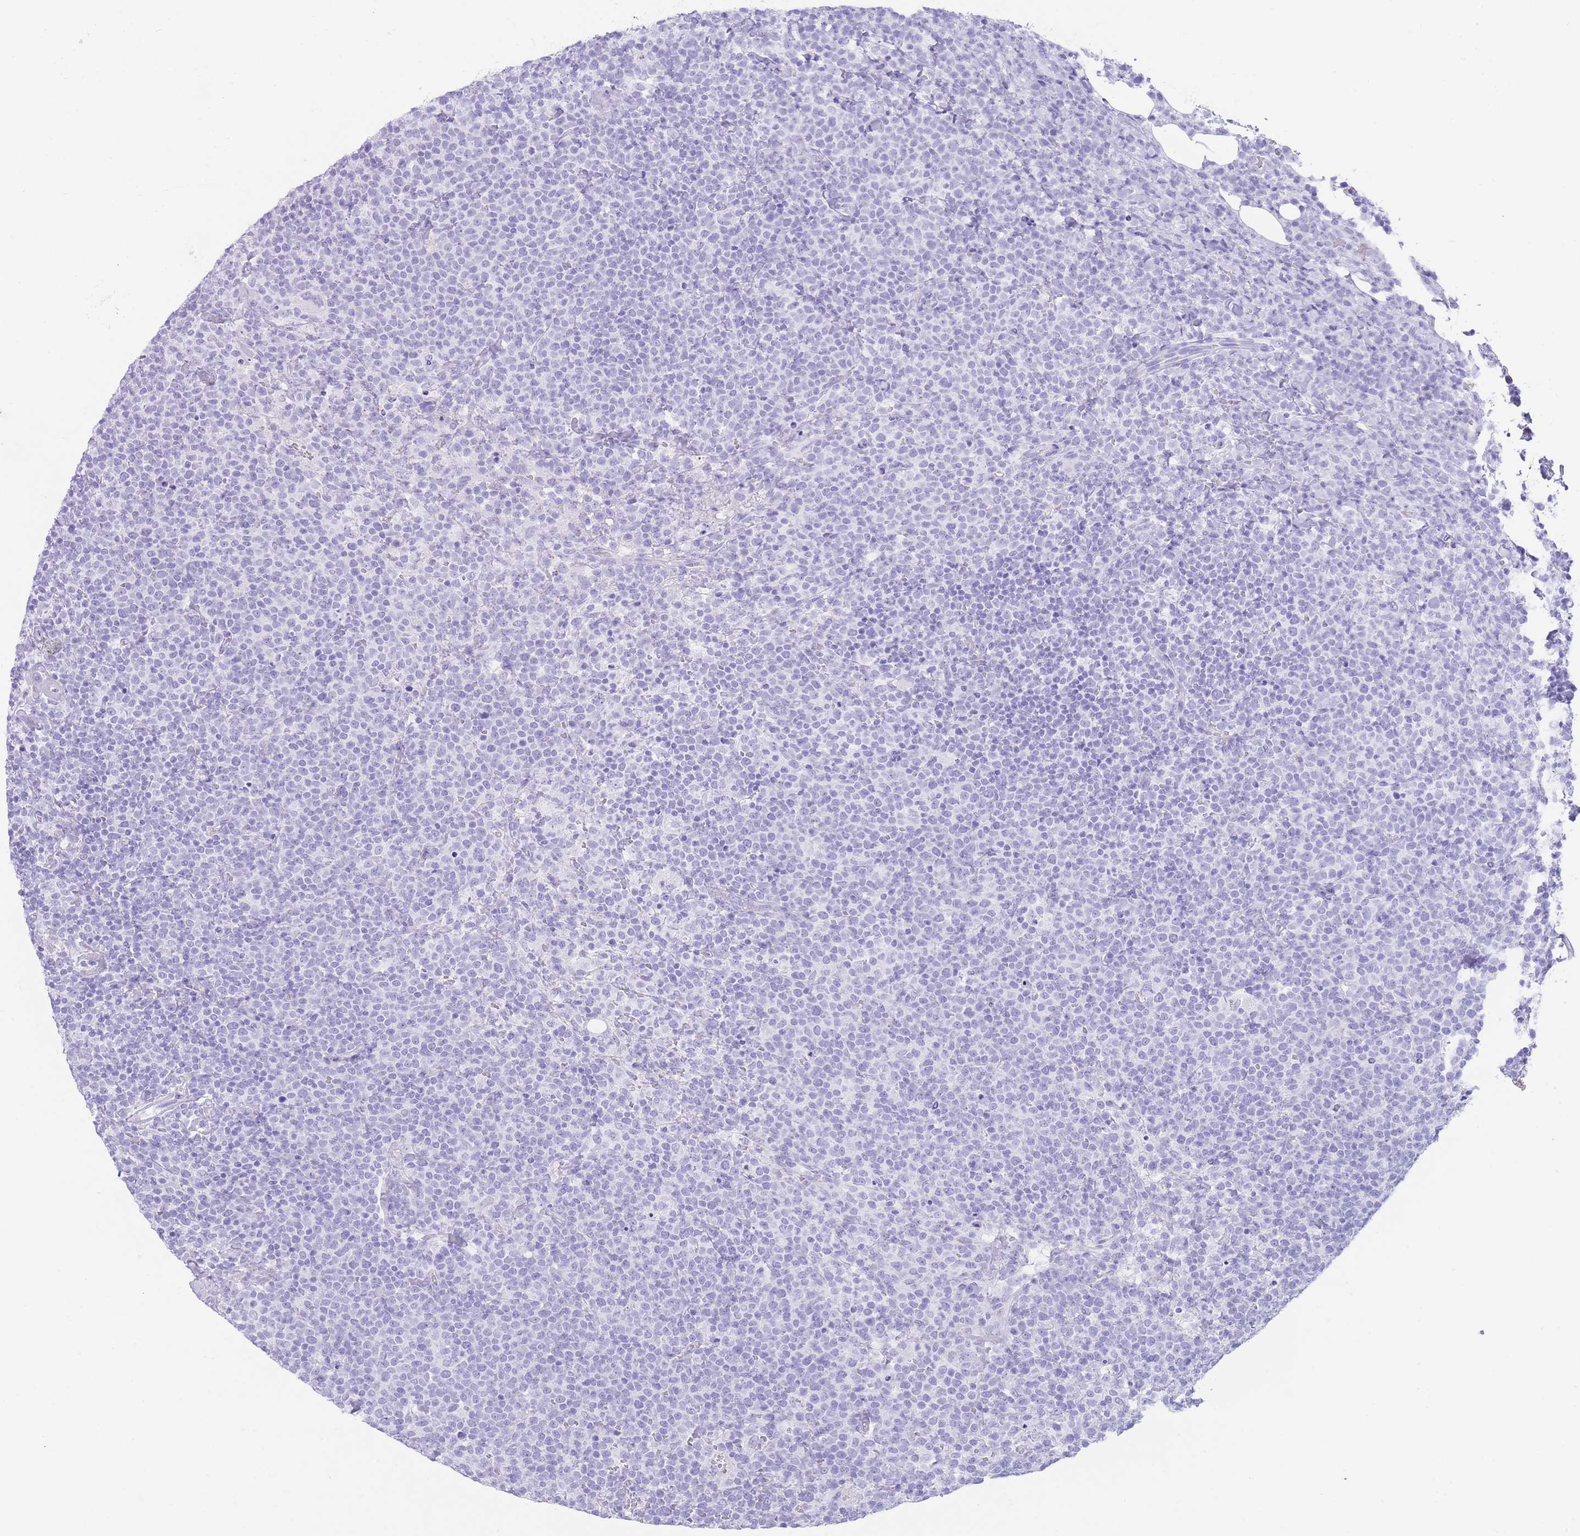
{"staining": {"intensity": "negative", "quantity": "none", "location": "none"}, "tissue": "lymphoma", "cell_type": "Tumor cells", "image_type": "cancer", "snomed": [{"axis": "morphology", "description": "Malignant lymphoma, non-Hodgkin's type, High grade"}, {"axis": "topography", "description": "Lymph node"}], "caption": "Tumor cells show no significant protein expression in lymphoma.", "gene": "ELOA2", "patient": {"sex": "male", "age": 61}}